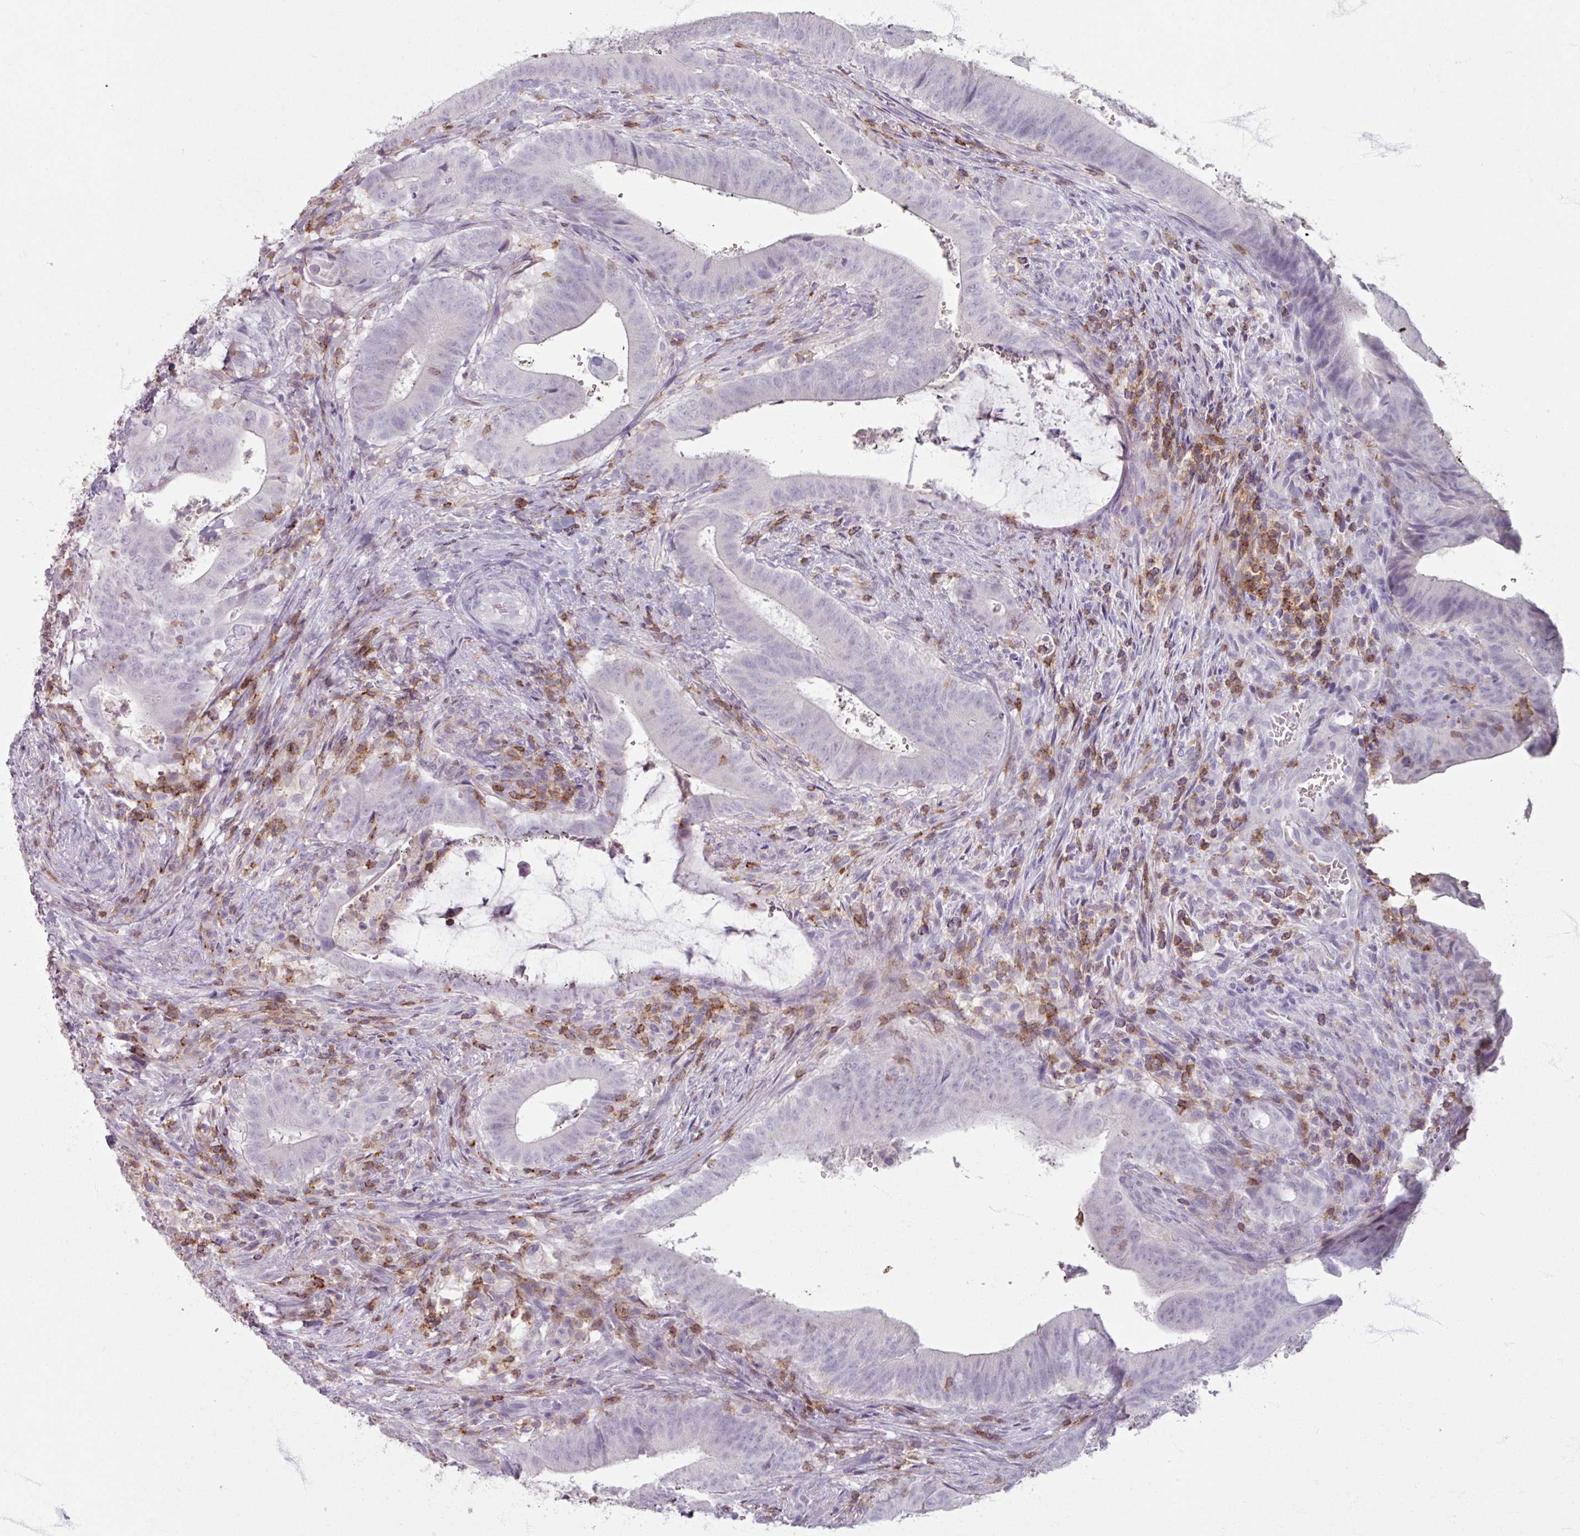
{"staining": {"intensity": "negative", "quantity": "none", "location": "none"}, "tissue": "colorectal cancer", "cell_type": "Tumor cells", "image_type": "cancer", "snomed": [{"axis": "morphology", "description": "Adenocarcinoma, NOS"}, {"axis": "topography", "description": "Colon"}], "caption": "Histopathology image shows no protein positivity in tumor cells of colorectal cancer (adenocarcinoma) tissue.", "gene": "PTPRC", "patient": {"sex": "female", "age": 43}}